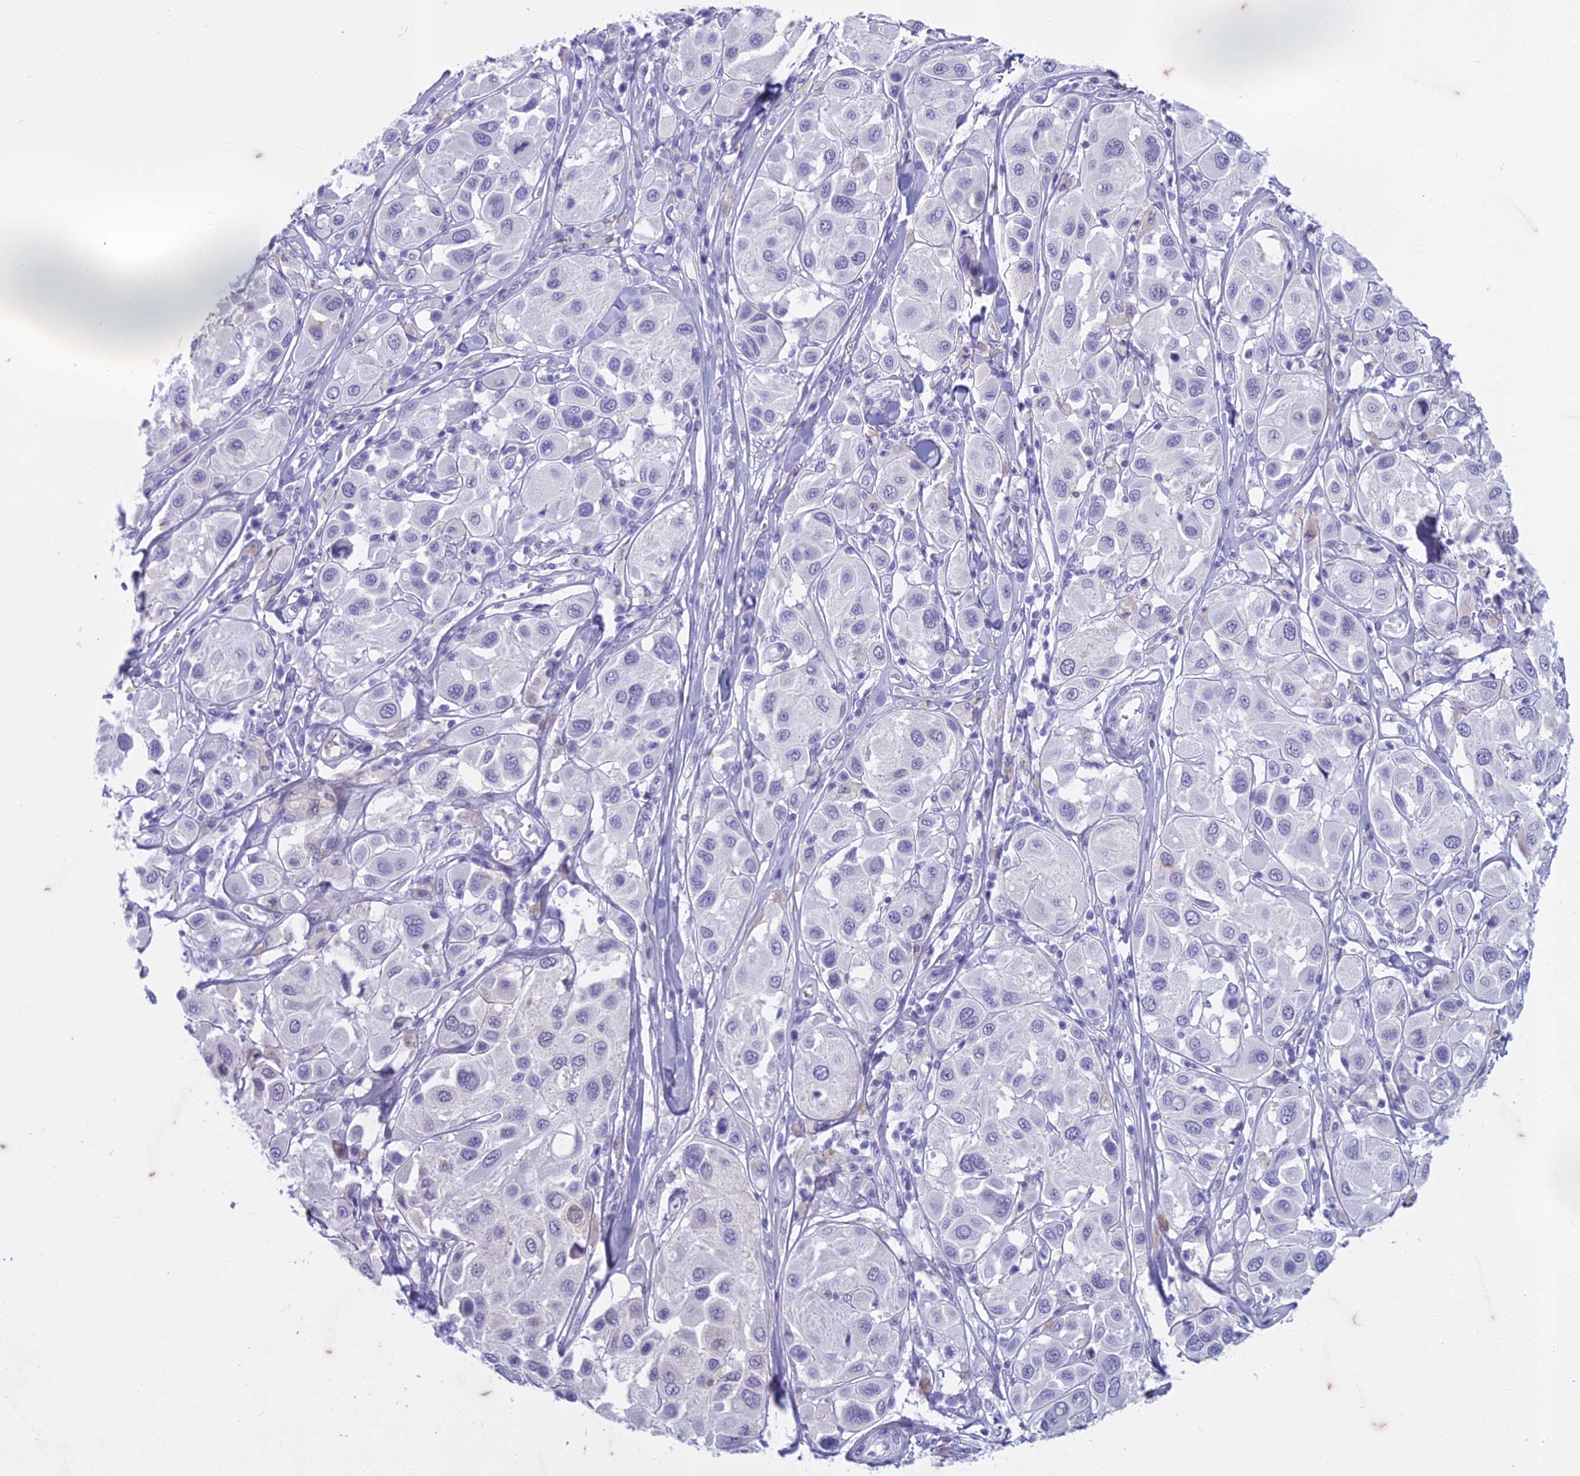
{"staining": {"intensity": "negative", "quantity": "none", "location": "none"}, "tissue": "melanoma", "cell_type": "Tumor cells", "image_type": "cancer", "snomed": [{"axis": "morphology", "description": "Malignant melanoma, Metastatic site"}, {"axis": "topography", "description": "Skin"}], "caption": "This is a image of immunohistochemistry (IHC) staining of melanoma, which shows no expression in tumor cells. (DAB (3,3'-diaminobenzidine) immunohistochemistry visualized using brightfield microscopy, high magnification).", "gene": "HMGB4", "patient": {"sex": "male", "age": 41}}